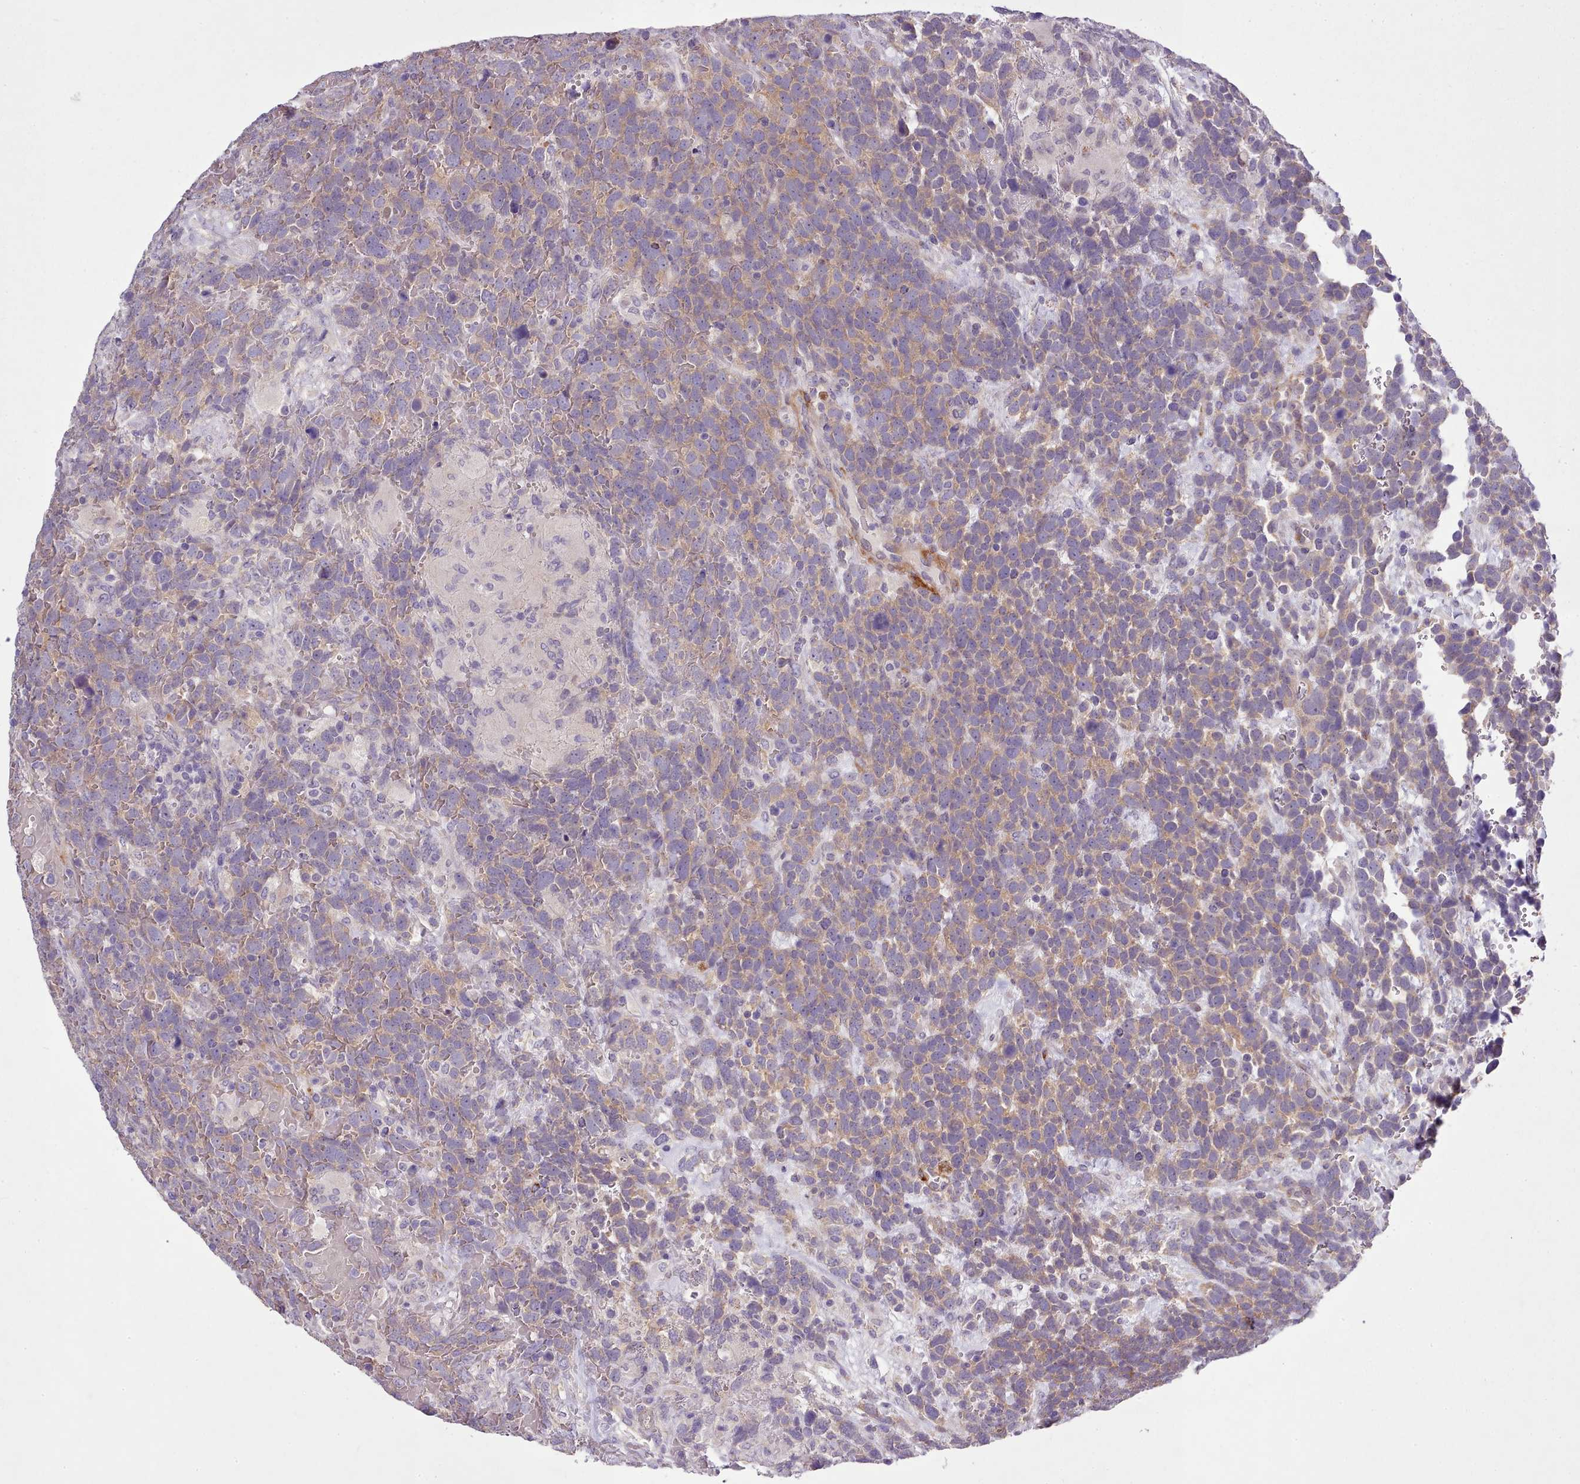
{"staining": {"intensity": "moderate", "quantity": ">75%", "location": "cytoplasmic/membranous"}, "tissue": "urothelial cancer", "cell_type": "Tumor cells", "image_type": "cancer", "snomed": [{"axis": "morphology", "description": "Urothelial carcinoma, High grade"}, {"axis": "topography", "description": "Urinary bladder"}], "caption": "IHC image of high-grade urothelial carcinoma stained for a protein (brown), which exhibits medium levels of moderate cytoplasmic/membranous expression in approximately >75% of tumor cells.", "gene": "SETX", "patient": {"sex": "female", "age": 82}}